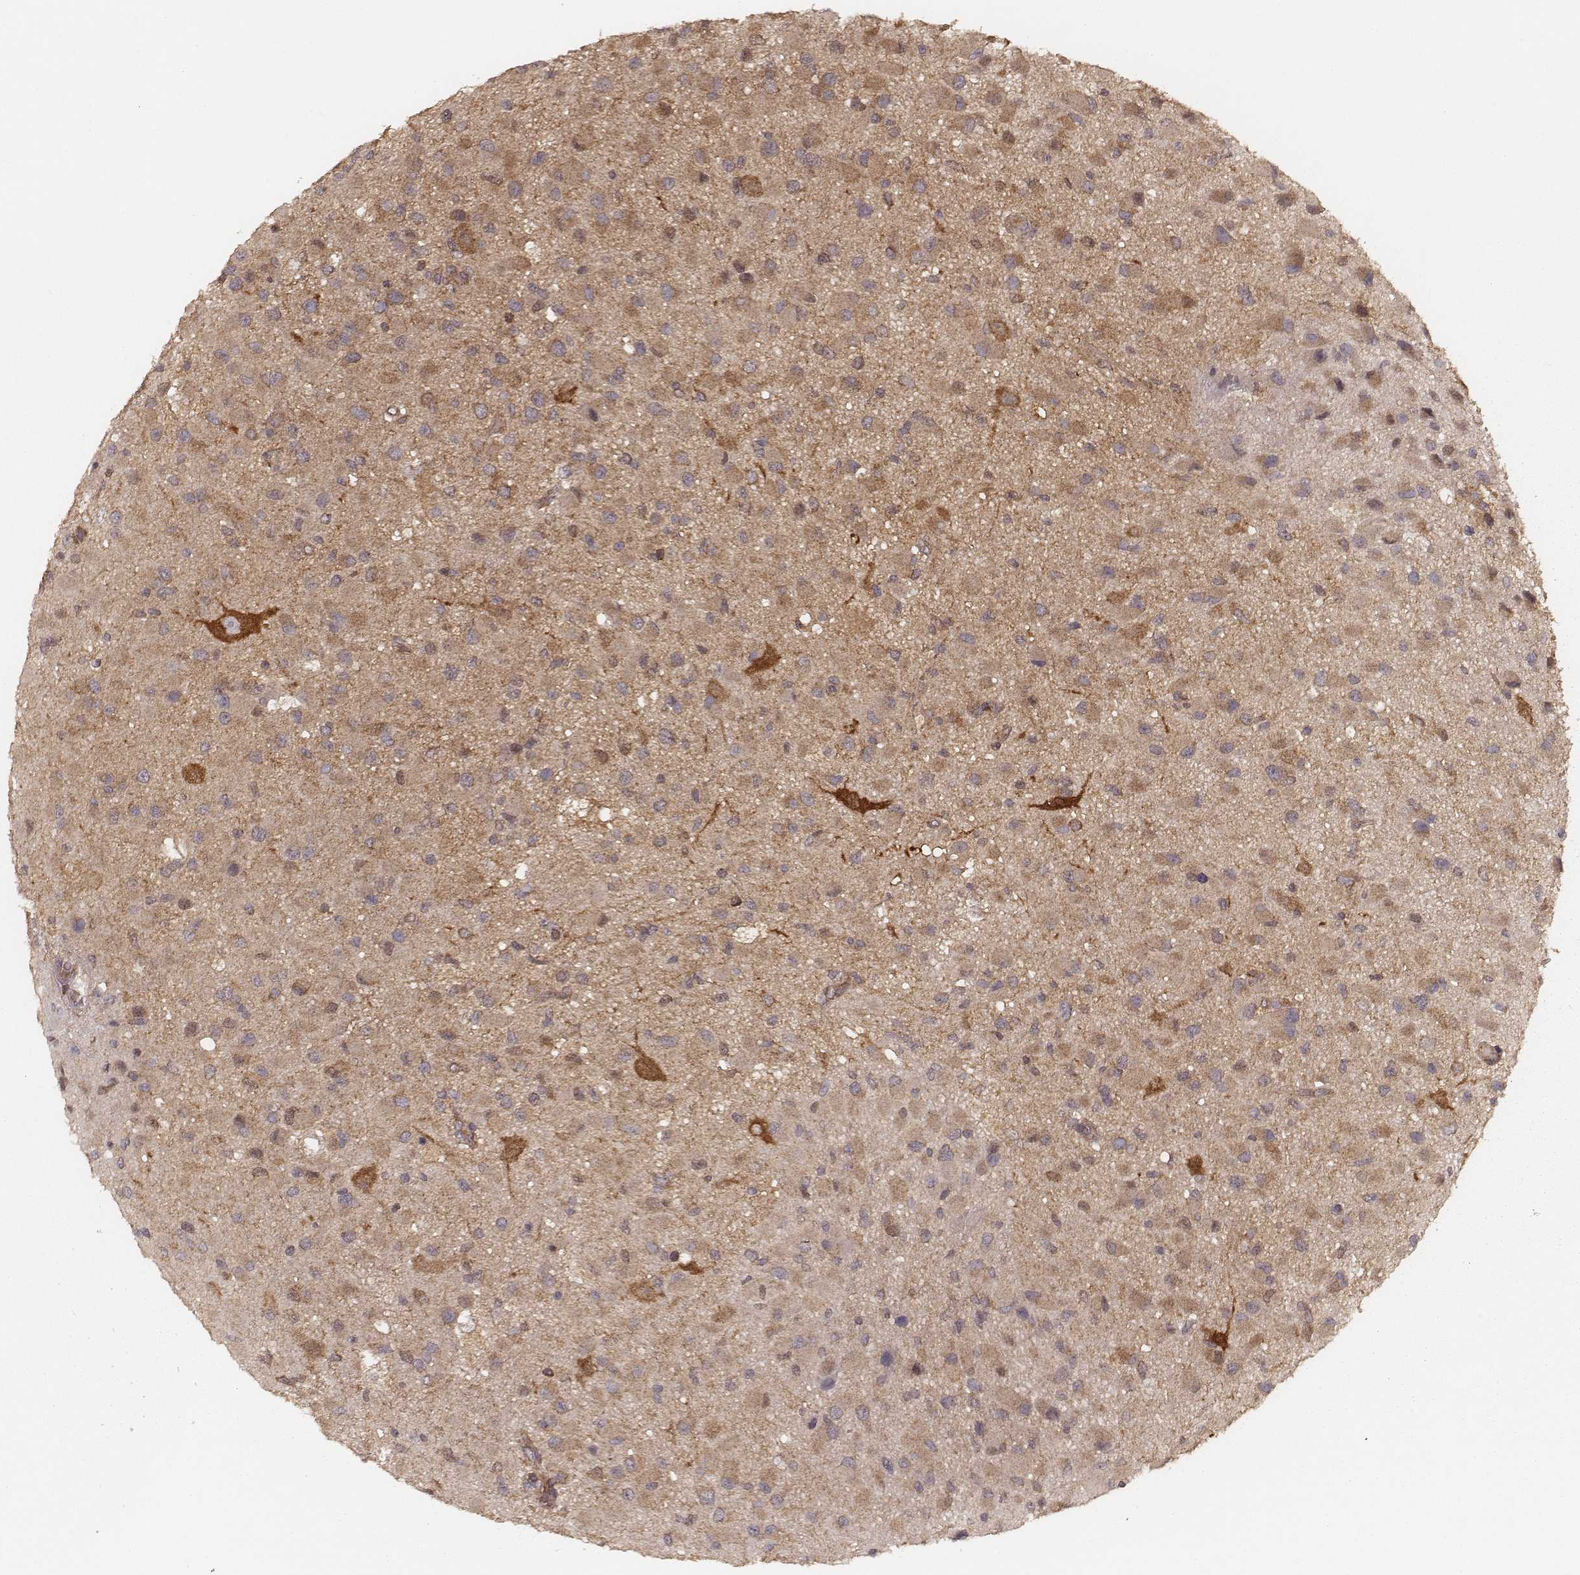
{"staining": {"intensity": "moderate", "quantity": ">75%", "location": "cytoplasmic/membranous"}, "tissue": "glioma", "cell_type": "Tumor cells", "image_type": "cancer", "snomed": [{"axis": "morphology", "description": "Glioma, malignant, Low grade"}, {"axis": "topography", "description": "Brain"}], "caption": "An immunohistochemistry (IHC) histopathology image of tumor tissue is shown. Protein staining in brown shows moderate cytoplasmic/membranous positivity in glioma within tumor cells.", "gene": "CARS1", "patient": {"sex": "female", "age": 32}}